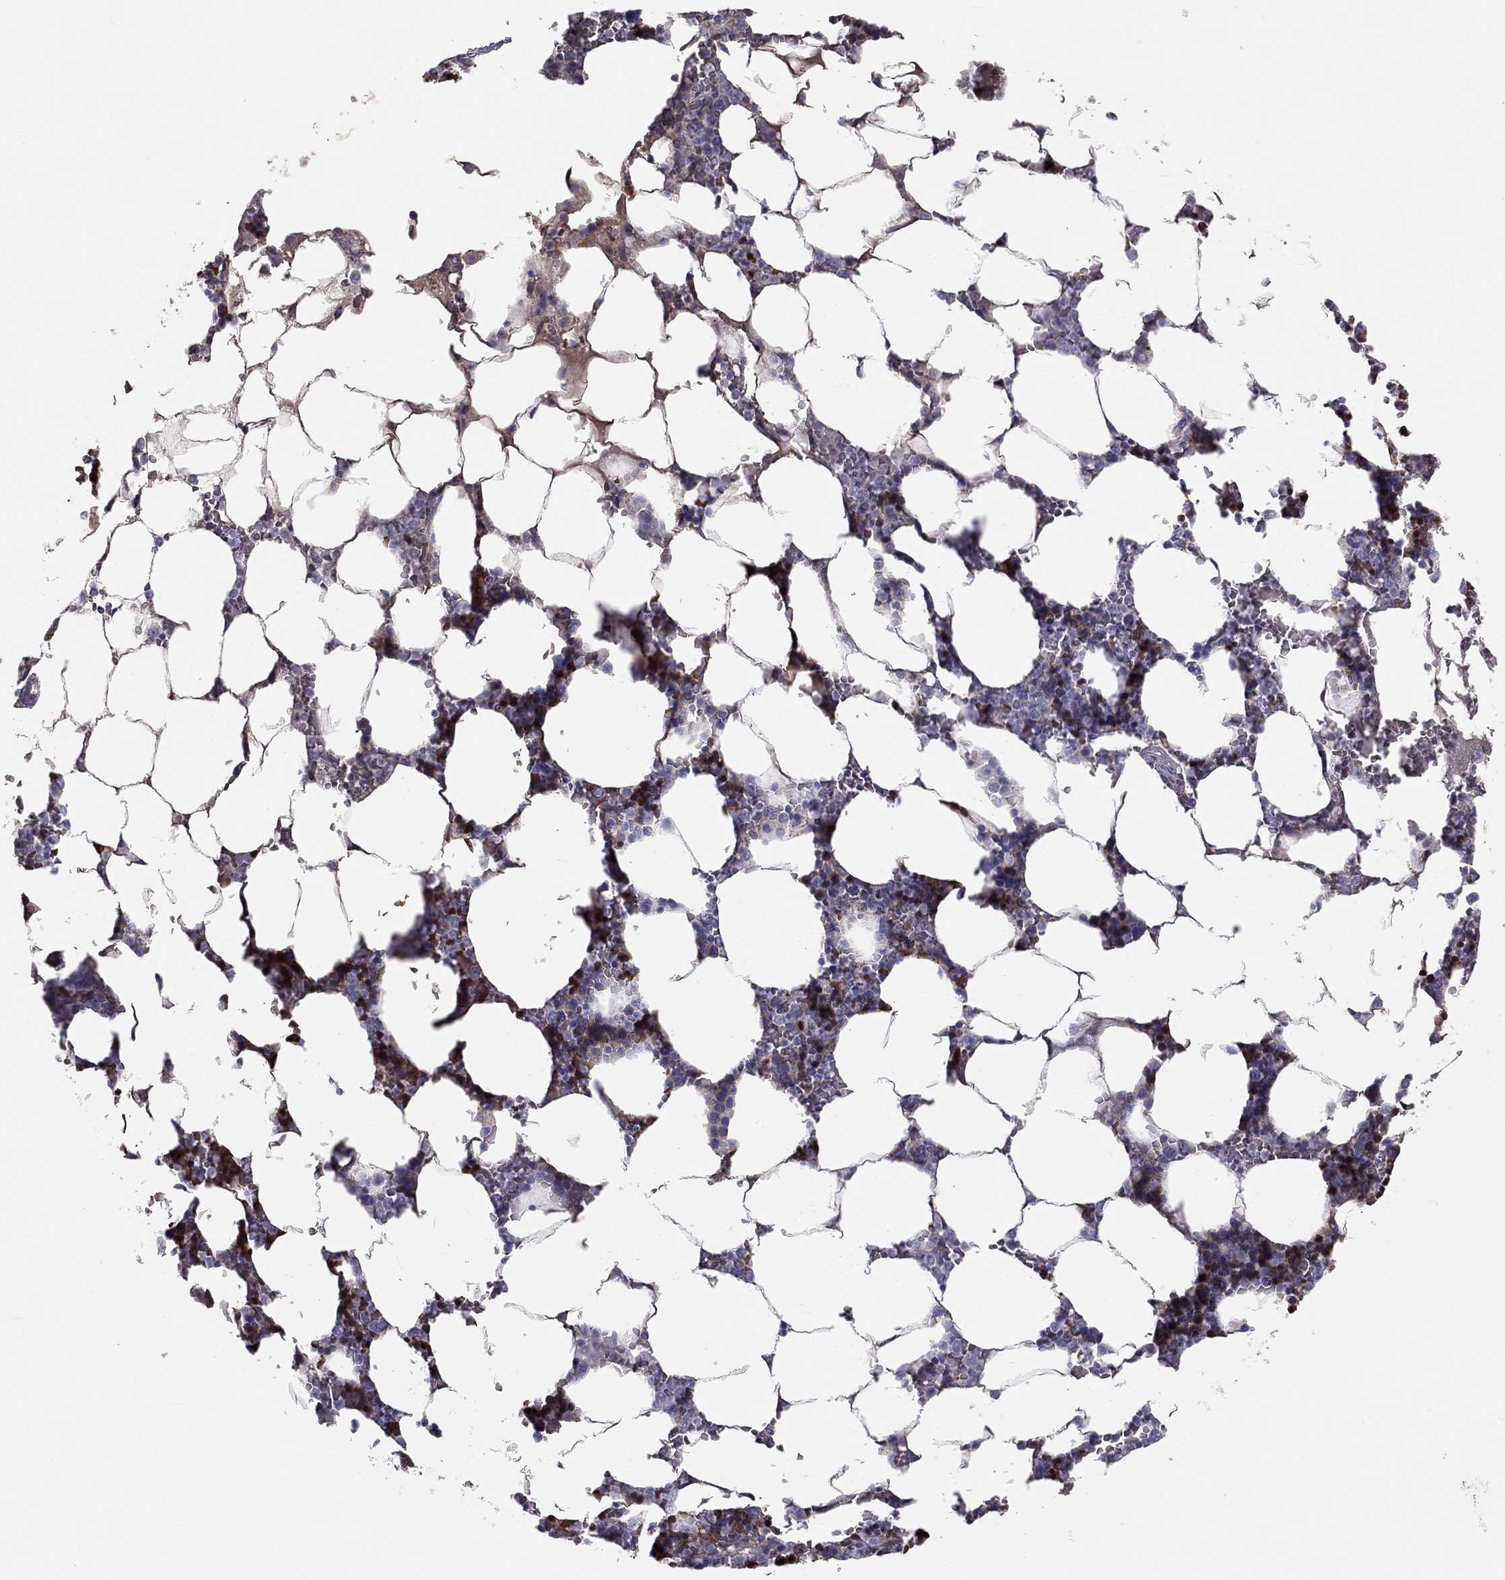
{"staining": {"intensity": "strong", "quantity": "<25%", "location": "cytoplasmic/membranous"}, "tissue": "bone marrow", "cell_type": "Hematopoietic cells", "image_type": "normal", "snomed": [{"axis": "morphology", "description": "Normal tissue, NOS"}, {"axis": "topography", "description": "Bone marrow"}], "caption": "Immunohistochemistry (IHC) histopathology image of unremarkable bone marrow: bone marrow stained using immunohistochemistry (IHC) demonstrates medium levels of strong protein expression localized specifically in the cytoplasmic/membranous of hematopoietic cells, appearing as a cytoplasmic/membranous brown color.", "gene": "RHCE", "patient": {"sex": "male", "age": 63}}